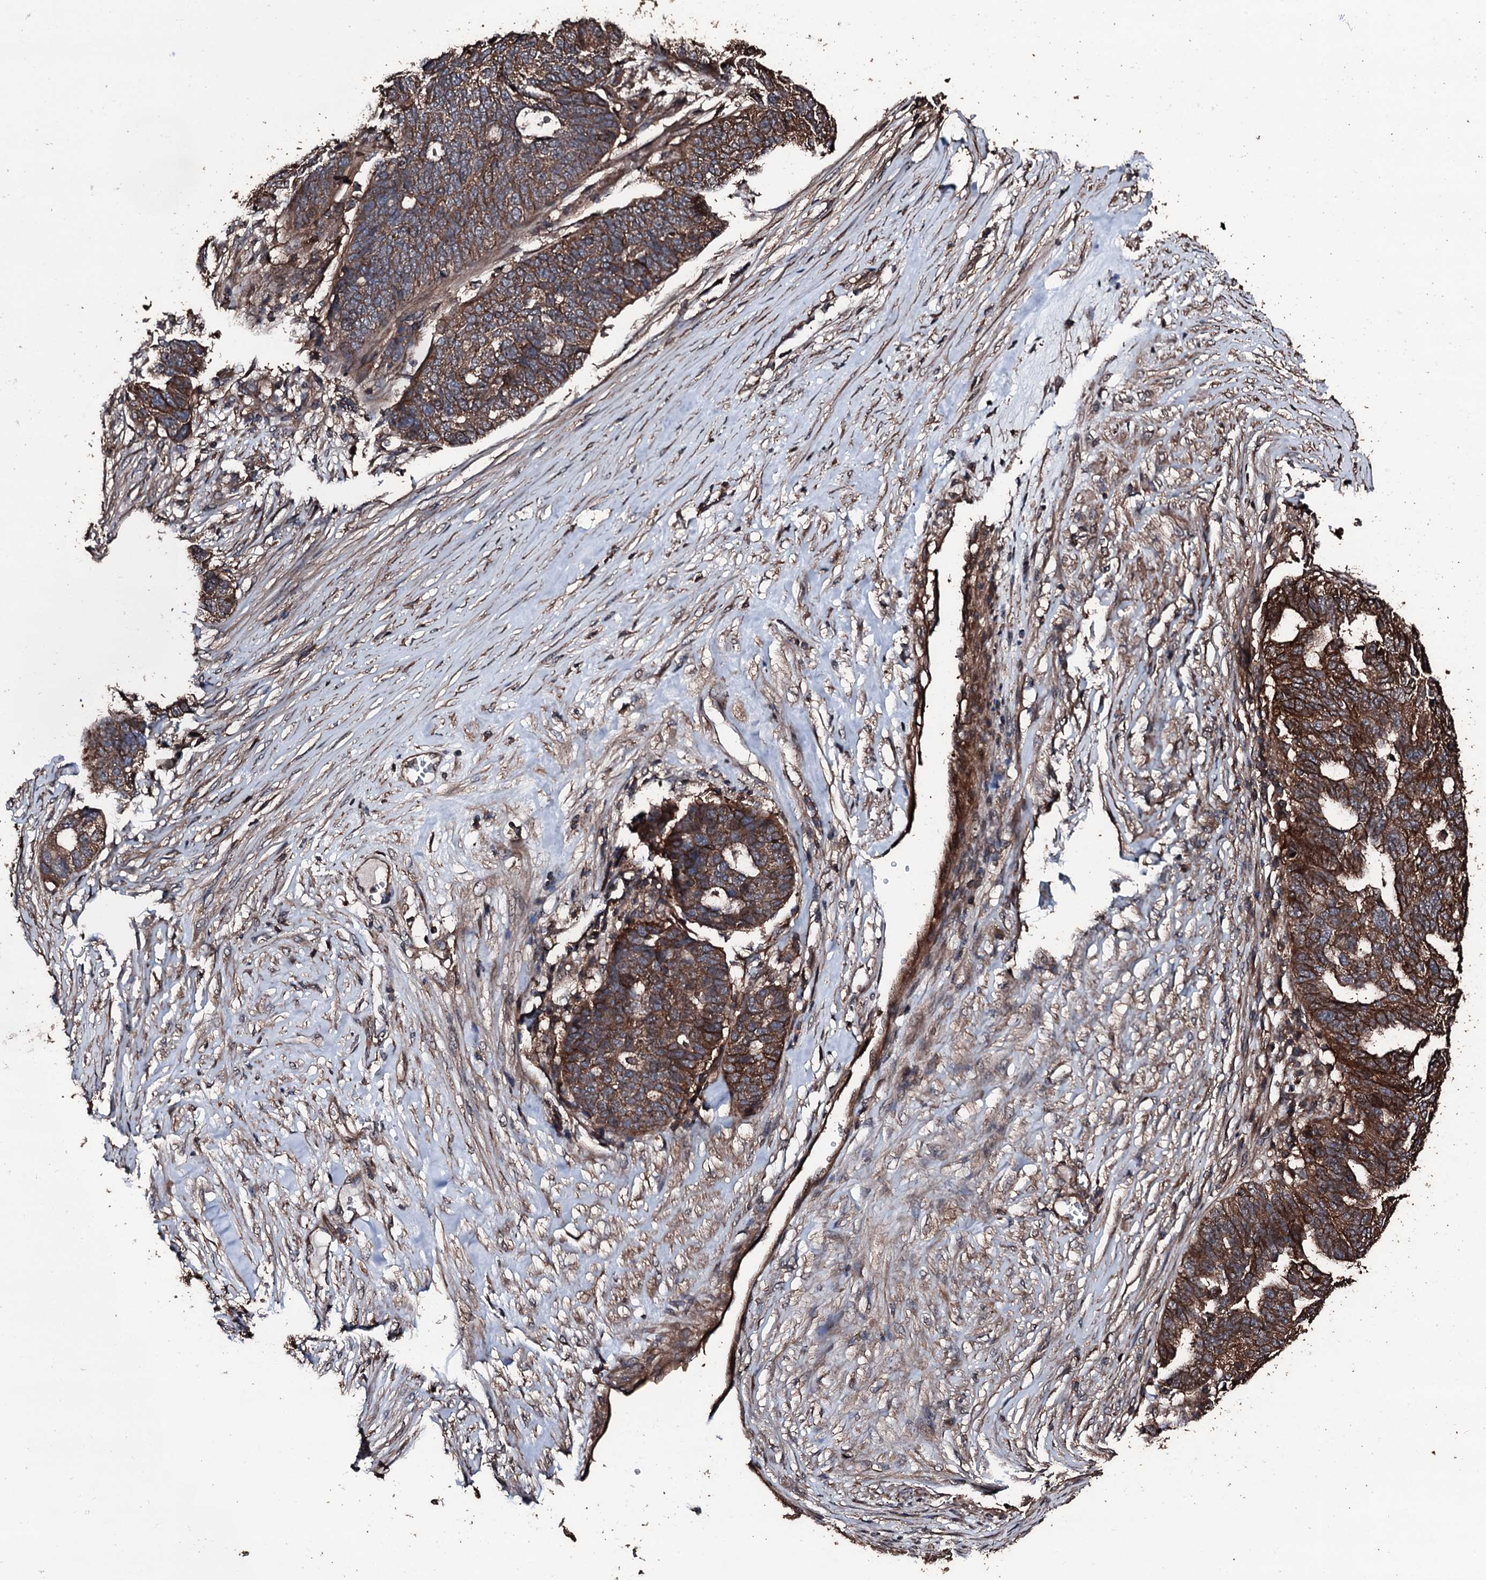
{"staining": {"intensity": "strong", "quantity": ">75%", "location": "cytoplasmic/membranous"}, "tissue": "ovarian cancer", "cell_type": "Tumor cells", "image_type": "cancer", "snomed": [{"axis": "morphology", "description": "Cystadenocarcinoma, serous, NOS"}, {"axis": "topography", "description": "Ovary"}], "caption": "A high-resolution photomicrograph shows immunohistochemistry (IHC) staining of ovarian cancer, which displays strong cytoplasmic/membranous expression in about >75% of tumor cells.", "gene": "KIF18A", "patient": {"sex": "female", "age": 59}}